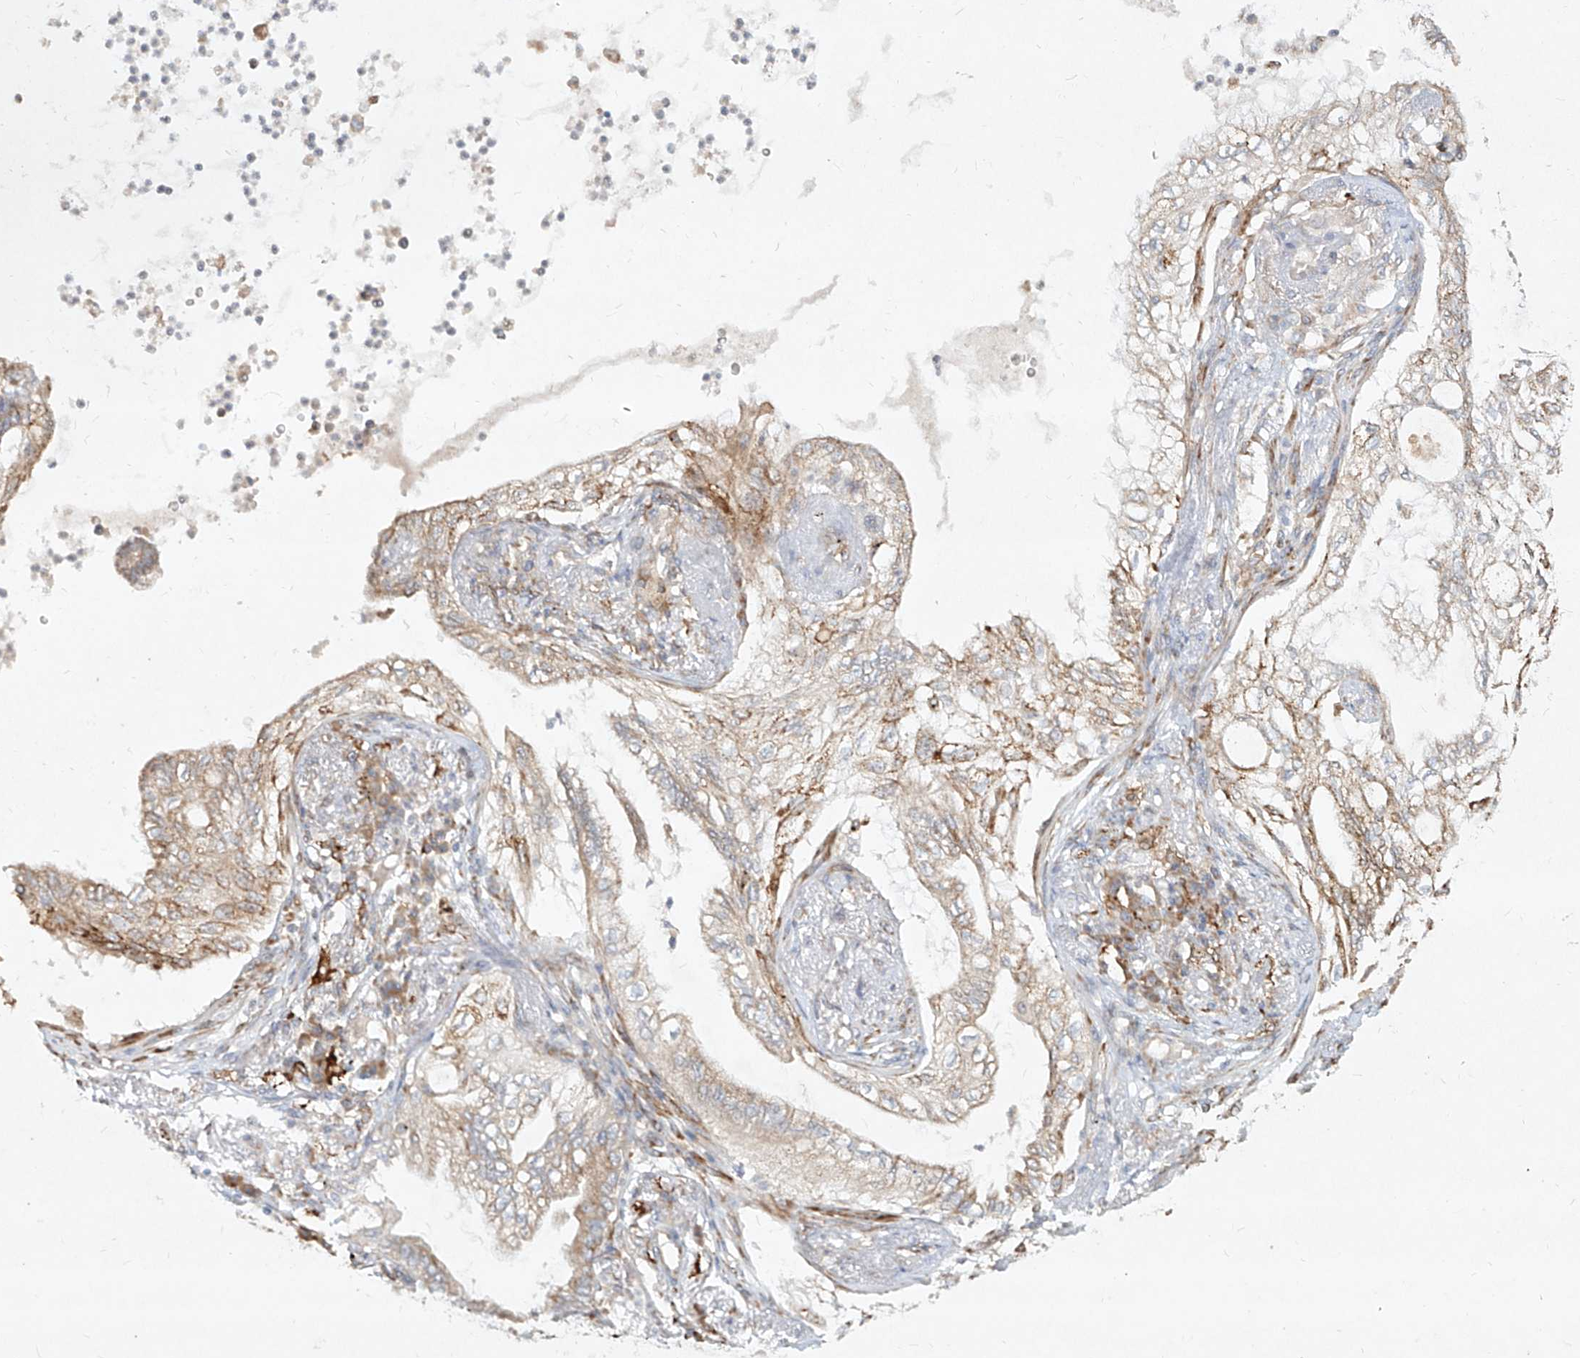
{"staining": {"intensity": "weak", "quantity": "<25%", "location": "cytoplasmic/membranous"}, "tissue": "lung cancer", "cell_type": "Tumor cells", "image_type": "cancer", "snomed": [{"axis": "morphology", "description": "Normal tissue, NOS"}, {"axis": "morphology", "description": "Adenocarcinoma, NOS"}, {"axis": "topography", "description": "Bronchus"}, {"axis": "topography", "description": "Lung"}], "caption": "An immunohistochemistry (IHC) image of lung cancer is shown. There is no staining in tumor cells of lung cancer.", "gene": "CD209", "patient": {"sex": "female", "age": 70}}